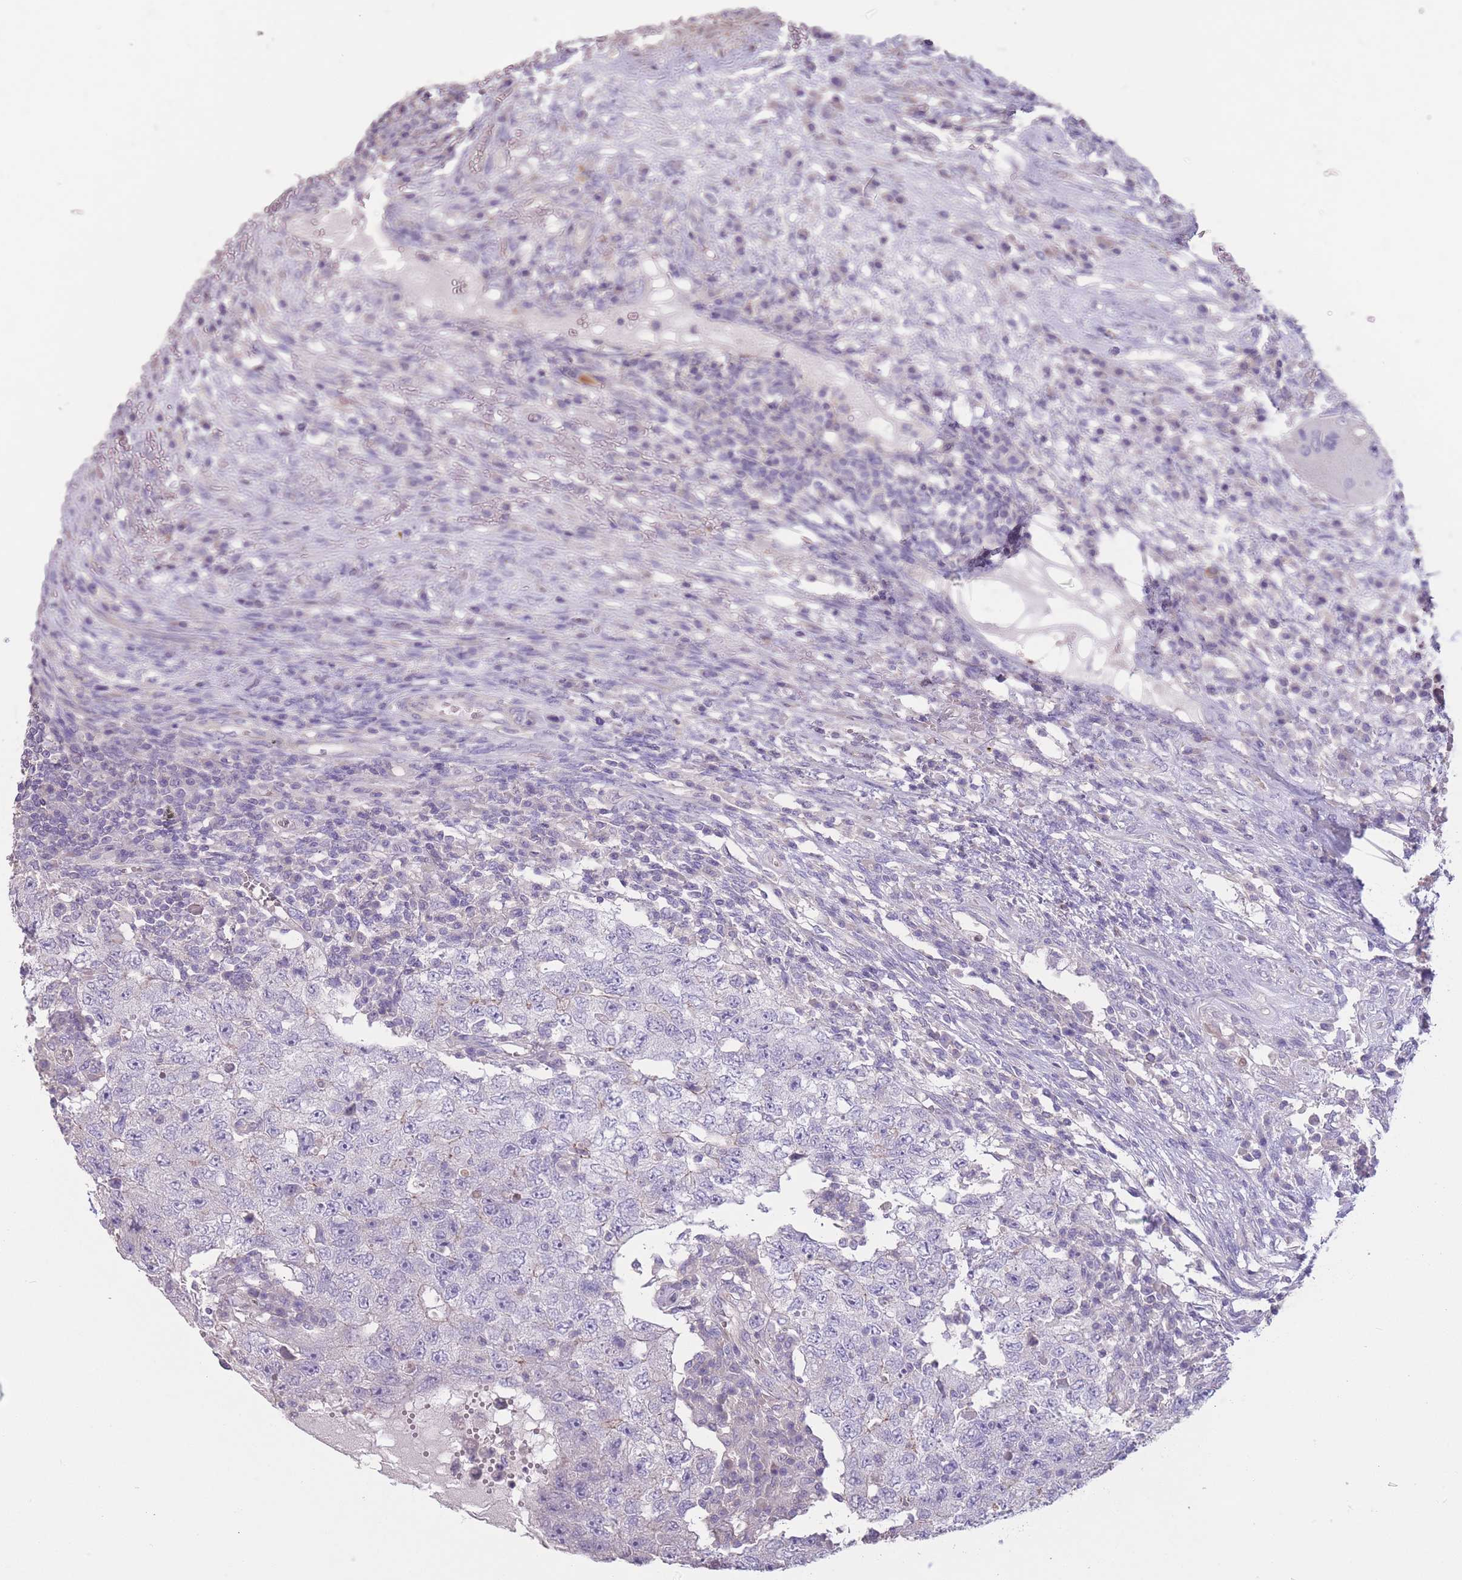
{"staining": {"intensity": "negative", "quantity": "none", "location": "none"}, "tissue": "testis cancer", "cell_type": "Tumor cells", "image_type": "cancer", "snomed": [{"axis": "morphology", "description": "Carcinoma, Embryonal, NOS"}, {"axis": "topography", "description": "Testis"}], "caption": "Micrograph shows no significant protein expression in tumor cells of testis embryonal carcinoma.", "gene": "RSPH10B", "patient": {"sex": "male", "age": 26}}